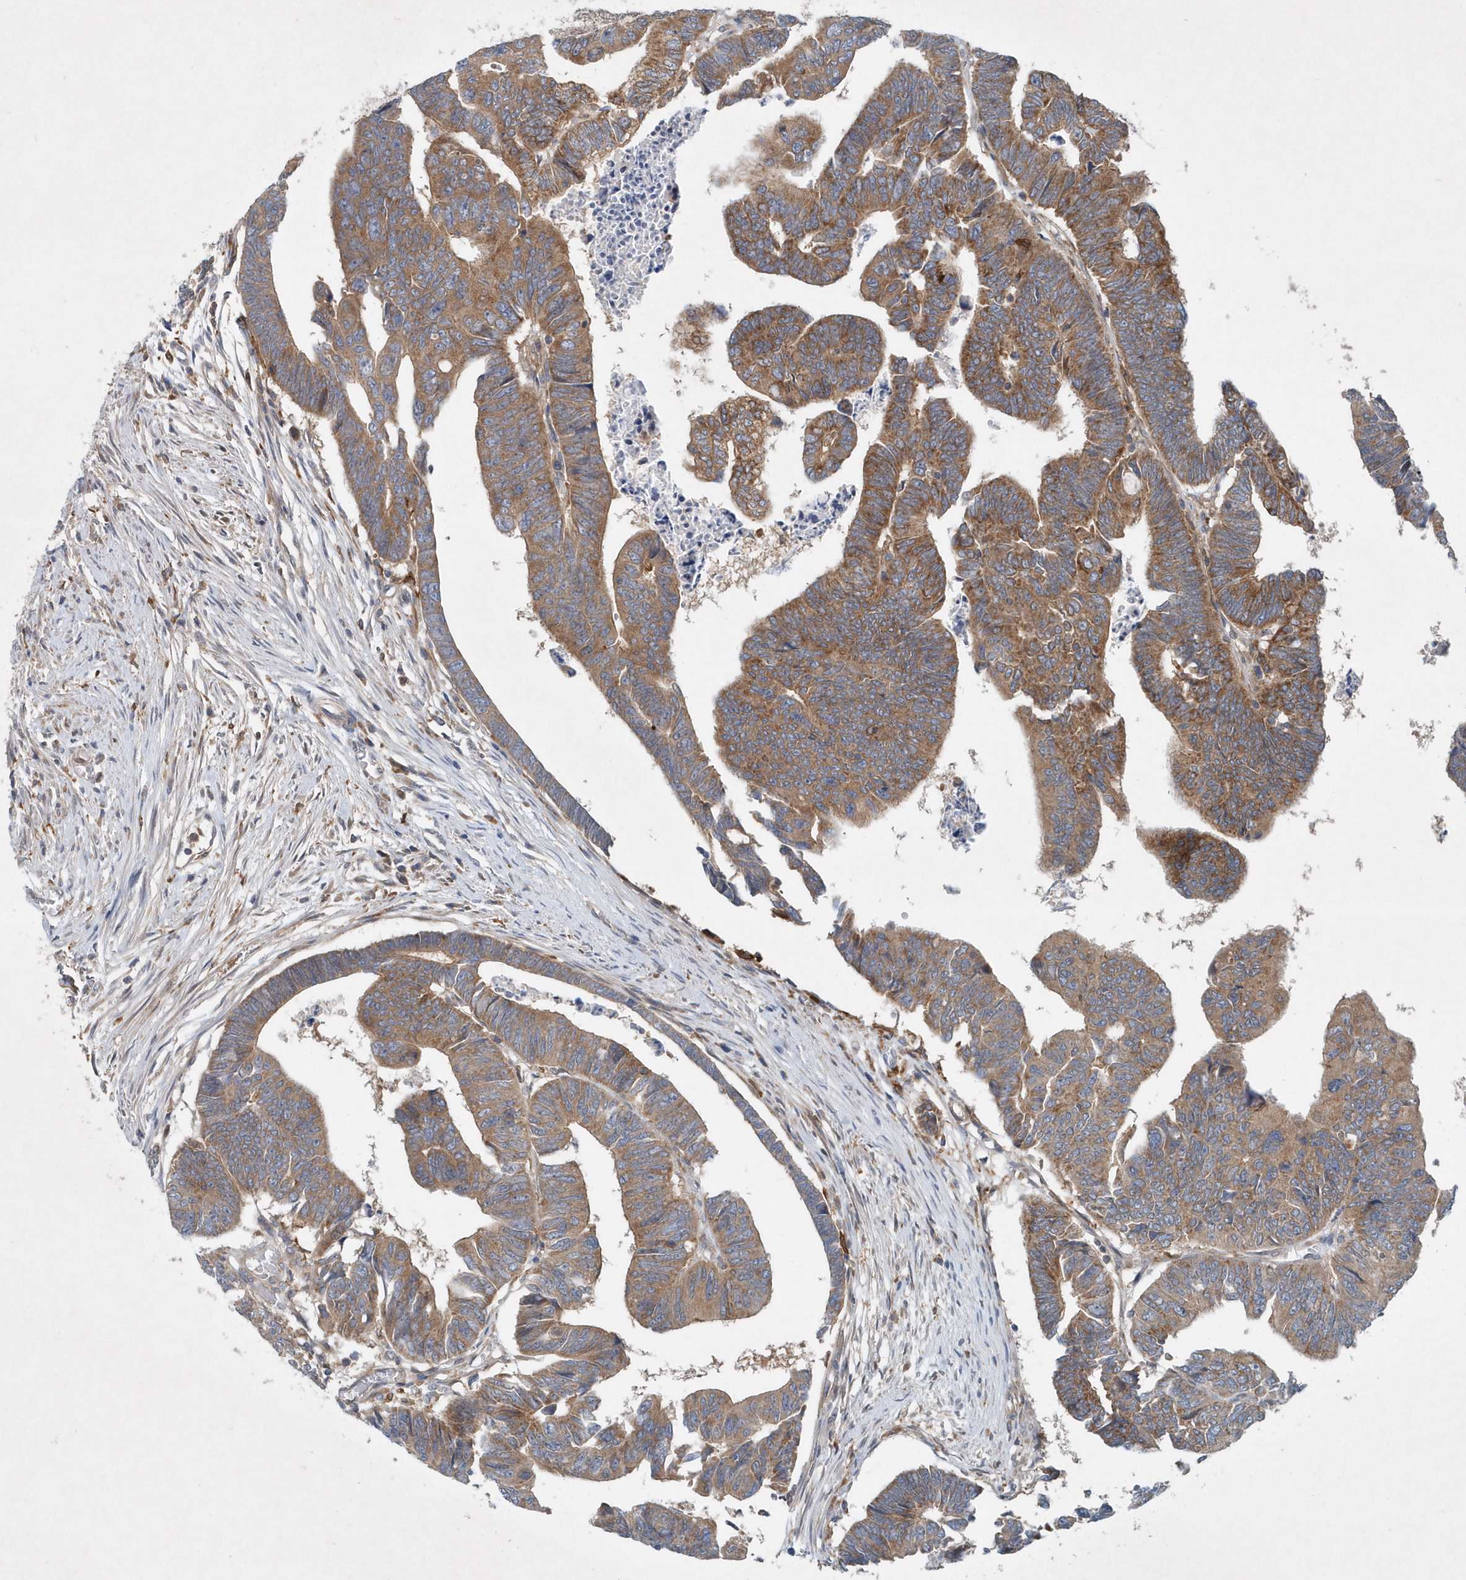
{"staining": {"intensity": "moderate", "quantity": ">75%", "location": "cytoplasmic/membranous"}, "tissue": "colorectal cancer", "cell_type": "Tumor cells", "image_type": "cancer", "snomed": [{"axis": "morphology", "description": "Adenocarcinoma, NOS"}, {"axis": "topography", "description": "Rectum"}], "caption": "Protein staining demonstrates moderate cytoplasmic/membranous expression in about >75% of tumor cells in colorectal cancer.", "gene": "P2RY10", "patient": {"sex": "female", "age": 65}}